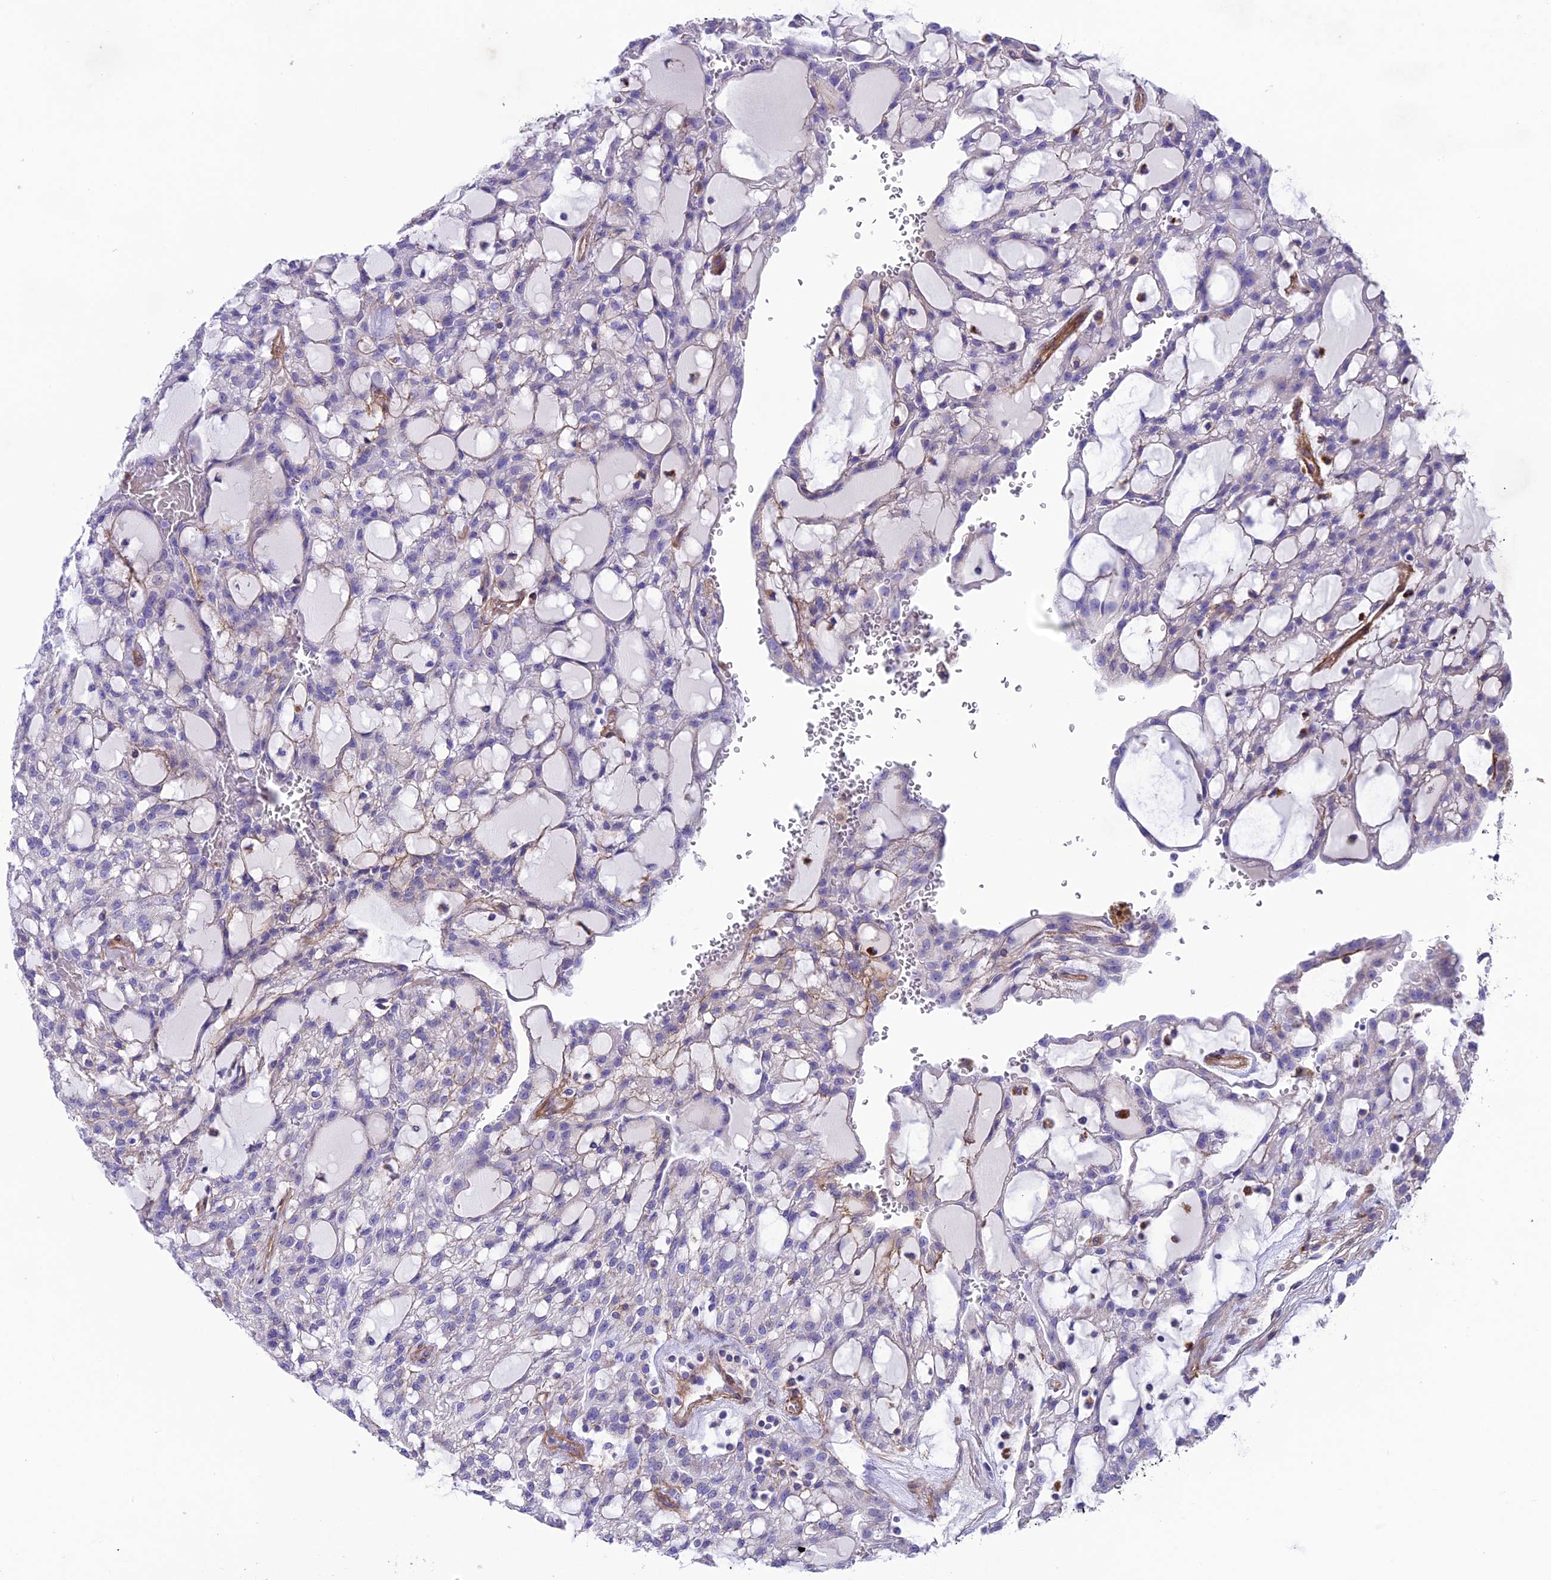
{"staining": {"intensity": "negative", "quantity": "none", "location": "none"}, "tissue": "renal cancer", "cell_type": "Tumor cells", "image_type": "cancer", "snomed": [{"axis": "morphology", "description": "Adenocarcinoma, NOS"}, {"axis": "topography", "description": "Kidney"}], "caption": "Tumor cells show no significant protein positivity in renal cancer.", "gene": "TNS1", "patient": {"sex": "male", "age": 63}}